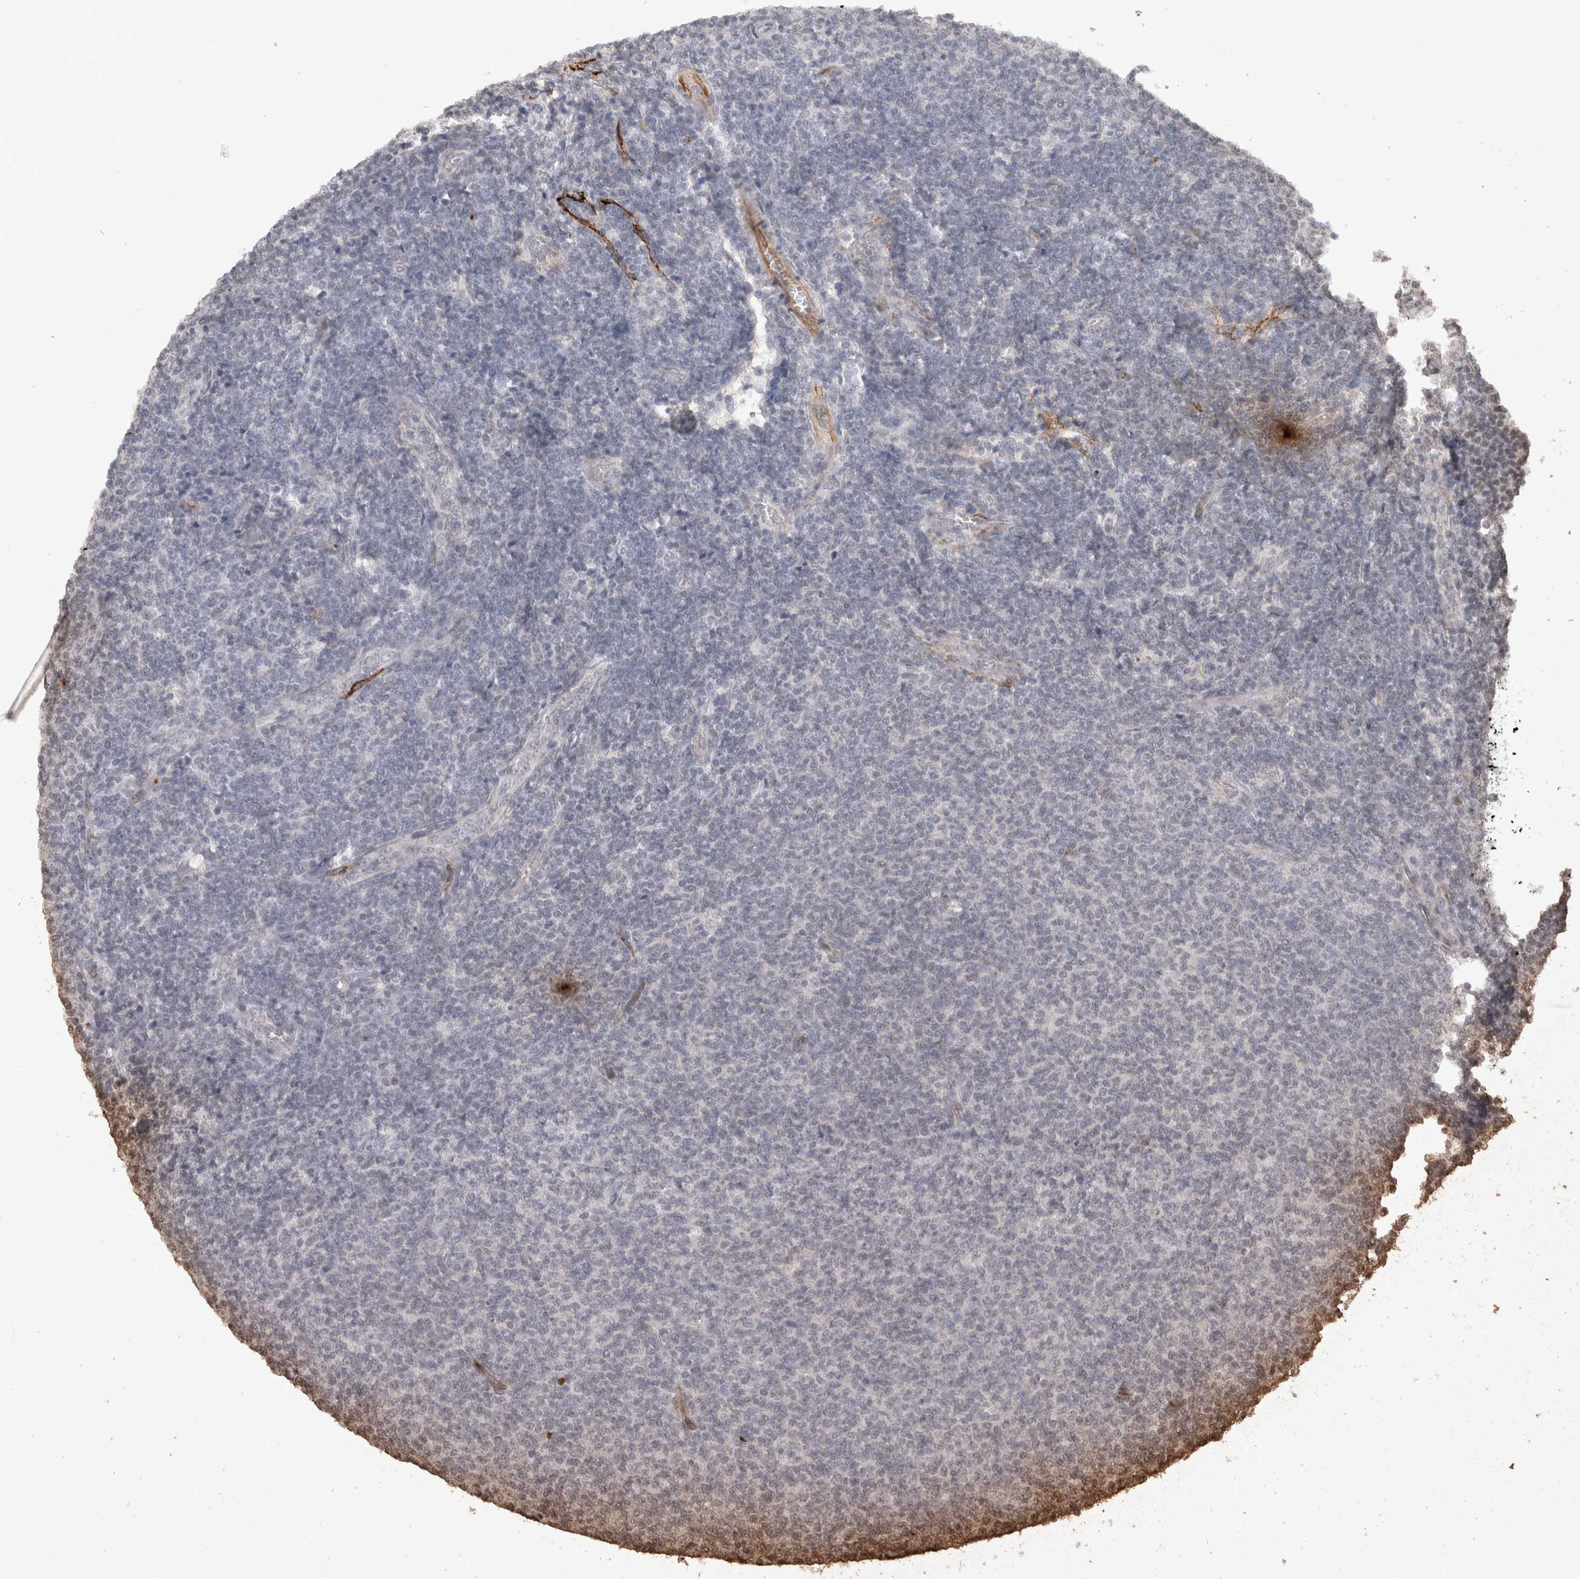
{"staining": {"intensity": "negative", "quantity": "none", "location": "none"}, "tissue": "lymphoma", "cell_type": "Tumor cells", "image_type": "cancer", "snomed": [{"axis": "morphology", "description": "Malignant lymphoma, non-Hodgkin's type, Low grade"}, {"axis": "topography", "description": "Lymph node"}], "caption": "Immunohistochemistry (IHC) image of human low-grade malignant lymphoma, non-Hodgkin's type stained for a protein (brown), which shows no positivity in tumor cells.", "gene": "CDH13", "patient": {"sex": "male", "age": 66}}